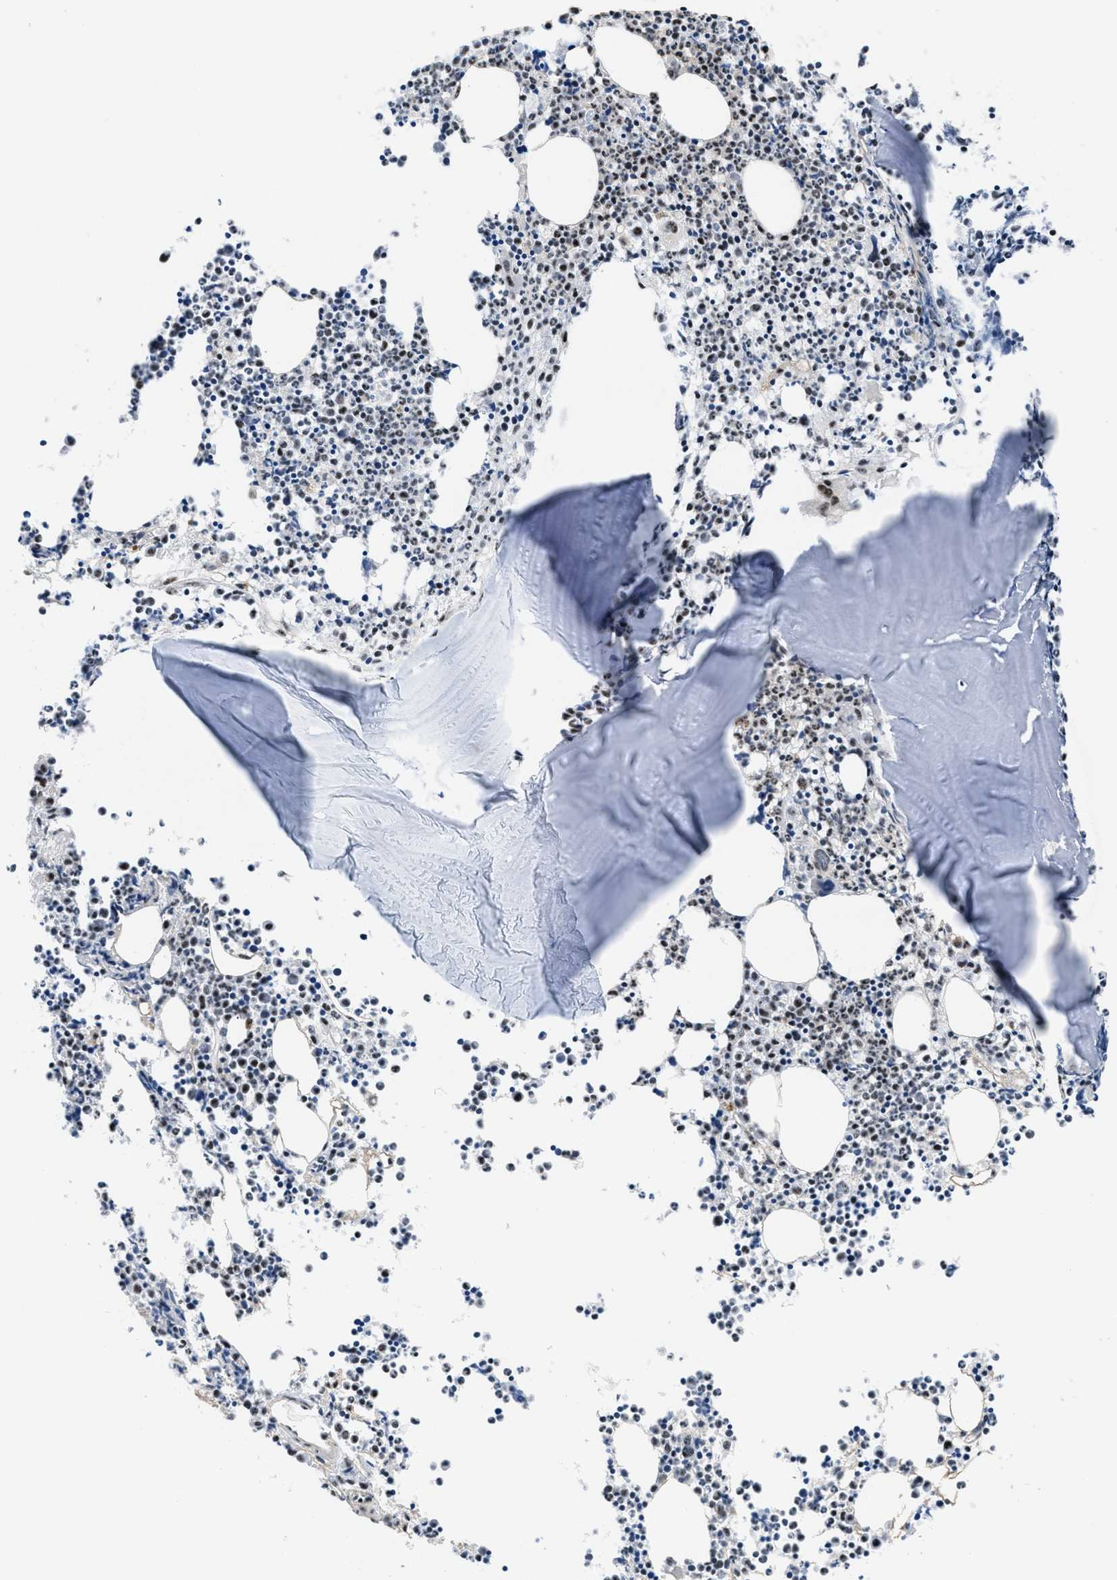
{"staining": {"intensity": "moderate", "quantity": "25%-75%", "location": "nuclear"}, "tissue": "bone marrow", "cell_type": "Hematopoietic cells", "image_type": "normal", "snomed": [{"axis": "morphology", "description": "Normal tissue, NOS"}, {"axis": "morphology", "description": "Inflammation, NOS"}, {"axis": "topography", "description": "Bone marrow"}], "caption": "This is an image of immunohistochemistry (IHC) staining of unremarkable bone marrow, which shows moderate expression in the nuclear of hematopoietic cells.", "gene": "CDR2", "patient": {"sex": "female", "age": 53}}